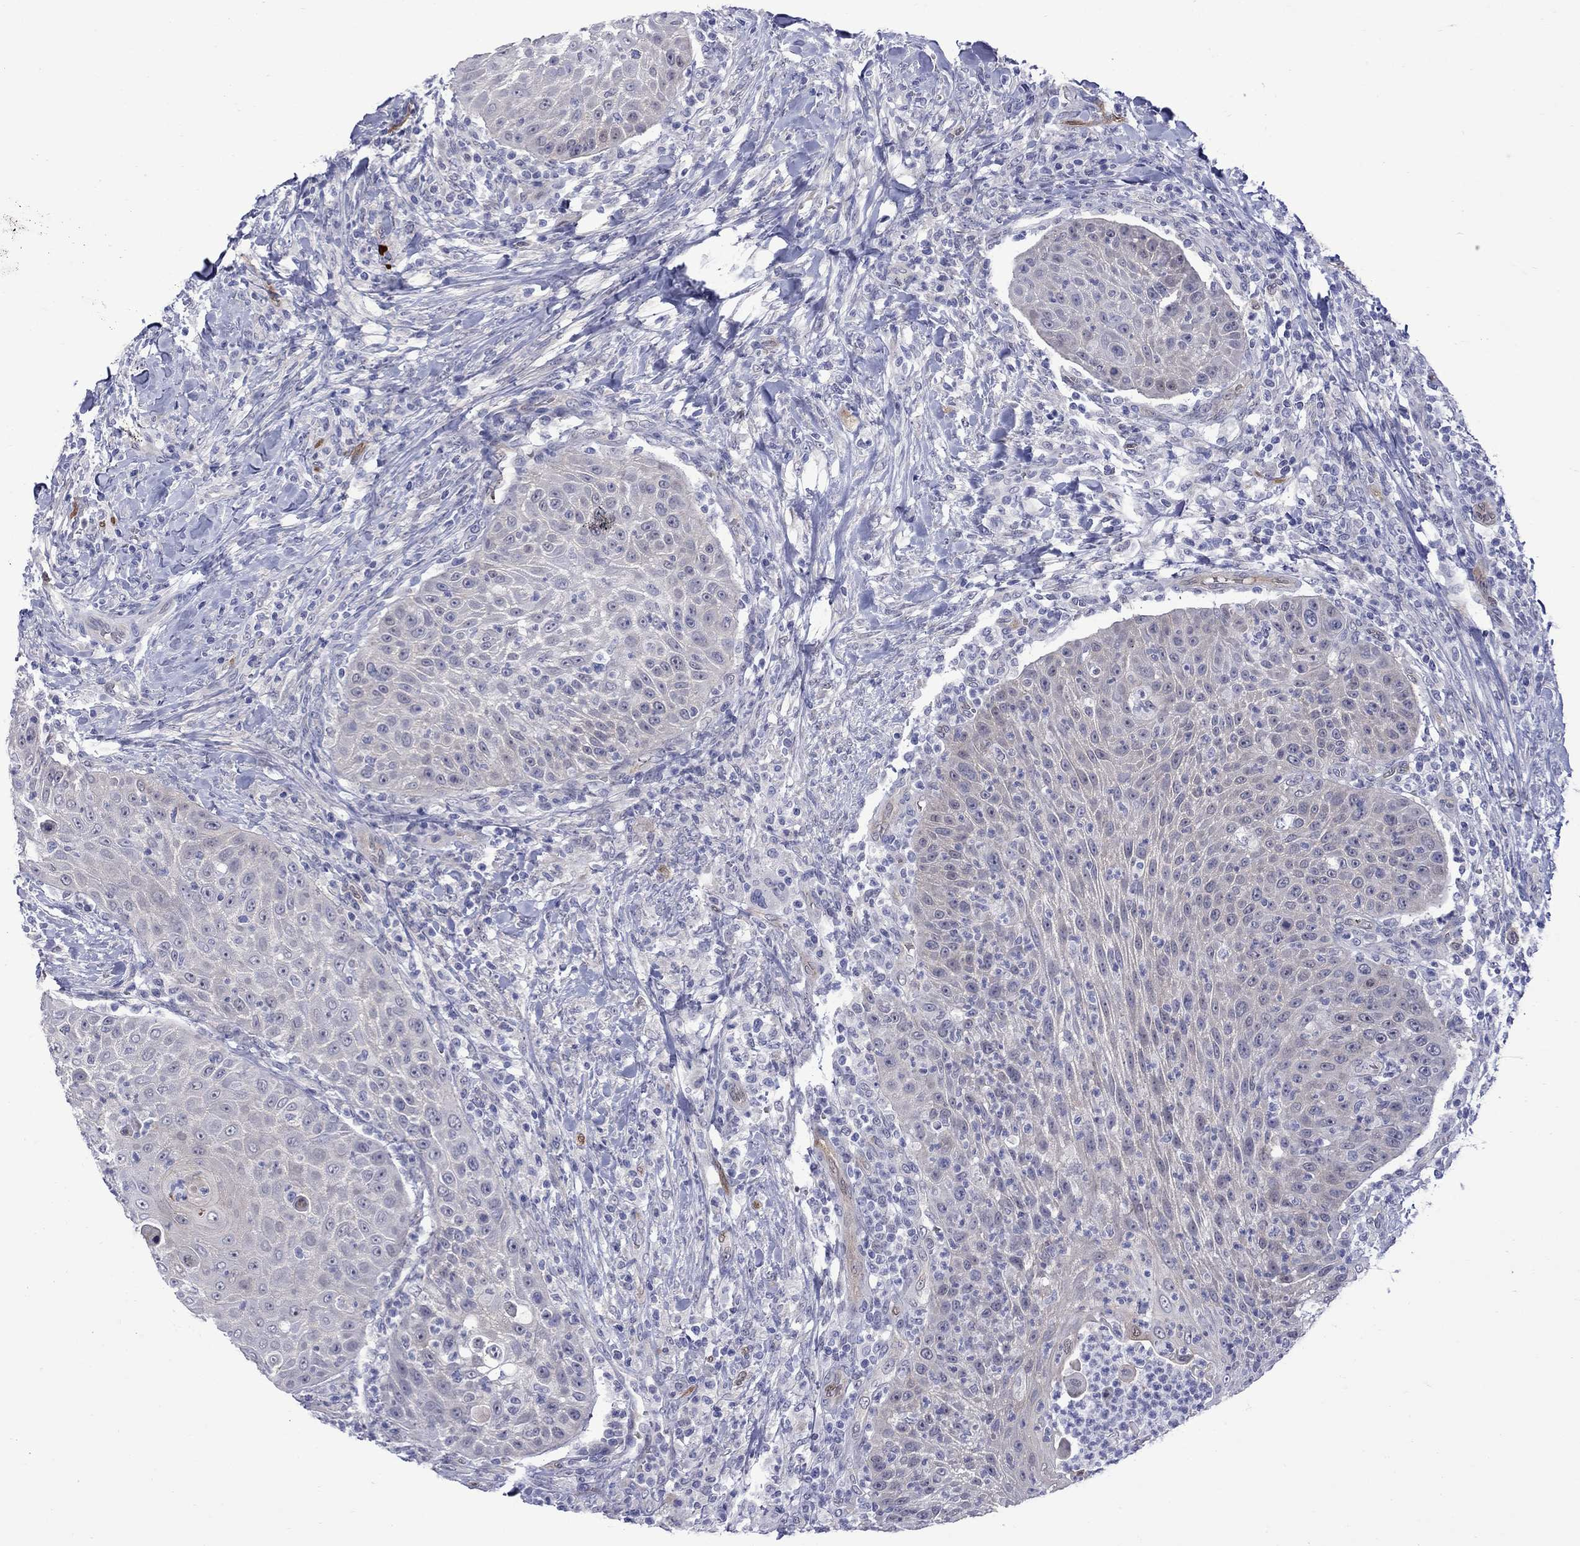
{"staining": {"intensity": "negative", "quantity": "none", "location": "none"}, "tissue": "head and neck cancer", "cell_type": "Tumor cells", "image_type": "cancer", "snomed": [{"axis": "morphology", "description": "Squamous cell carcinoma, NOS"}, {"axis": "topography", "description": "Head-Neck"}], "caption": "Head and neck cancer (squamous cell carcinoma) was stained to show a protein in brown. There is no significant expression in tumor cells.", "gene": "CTNNBIP1", "patient": {"sex": "male", "age": 69}}